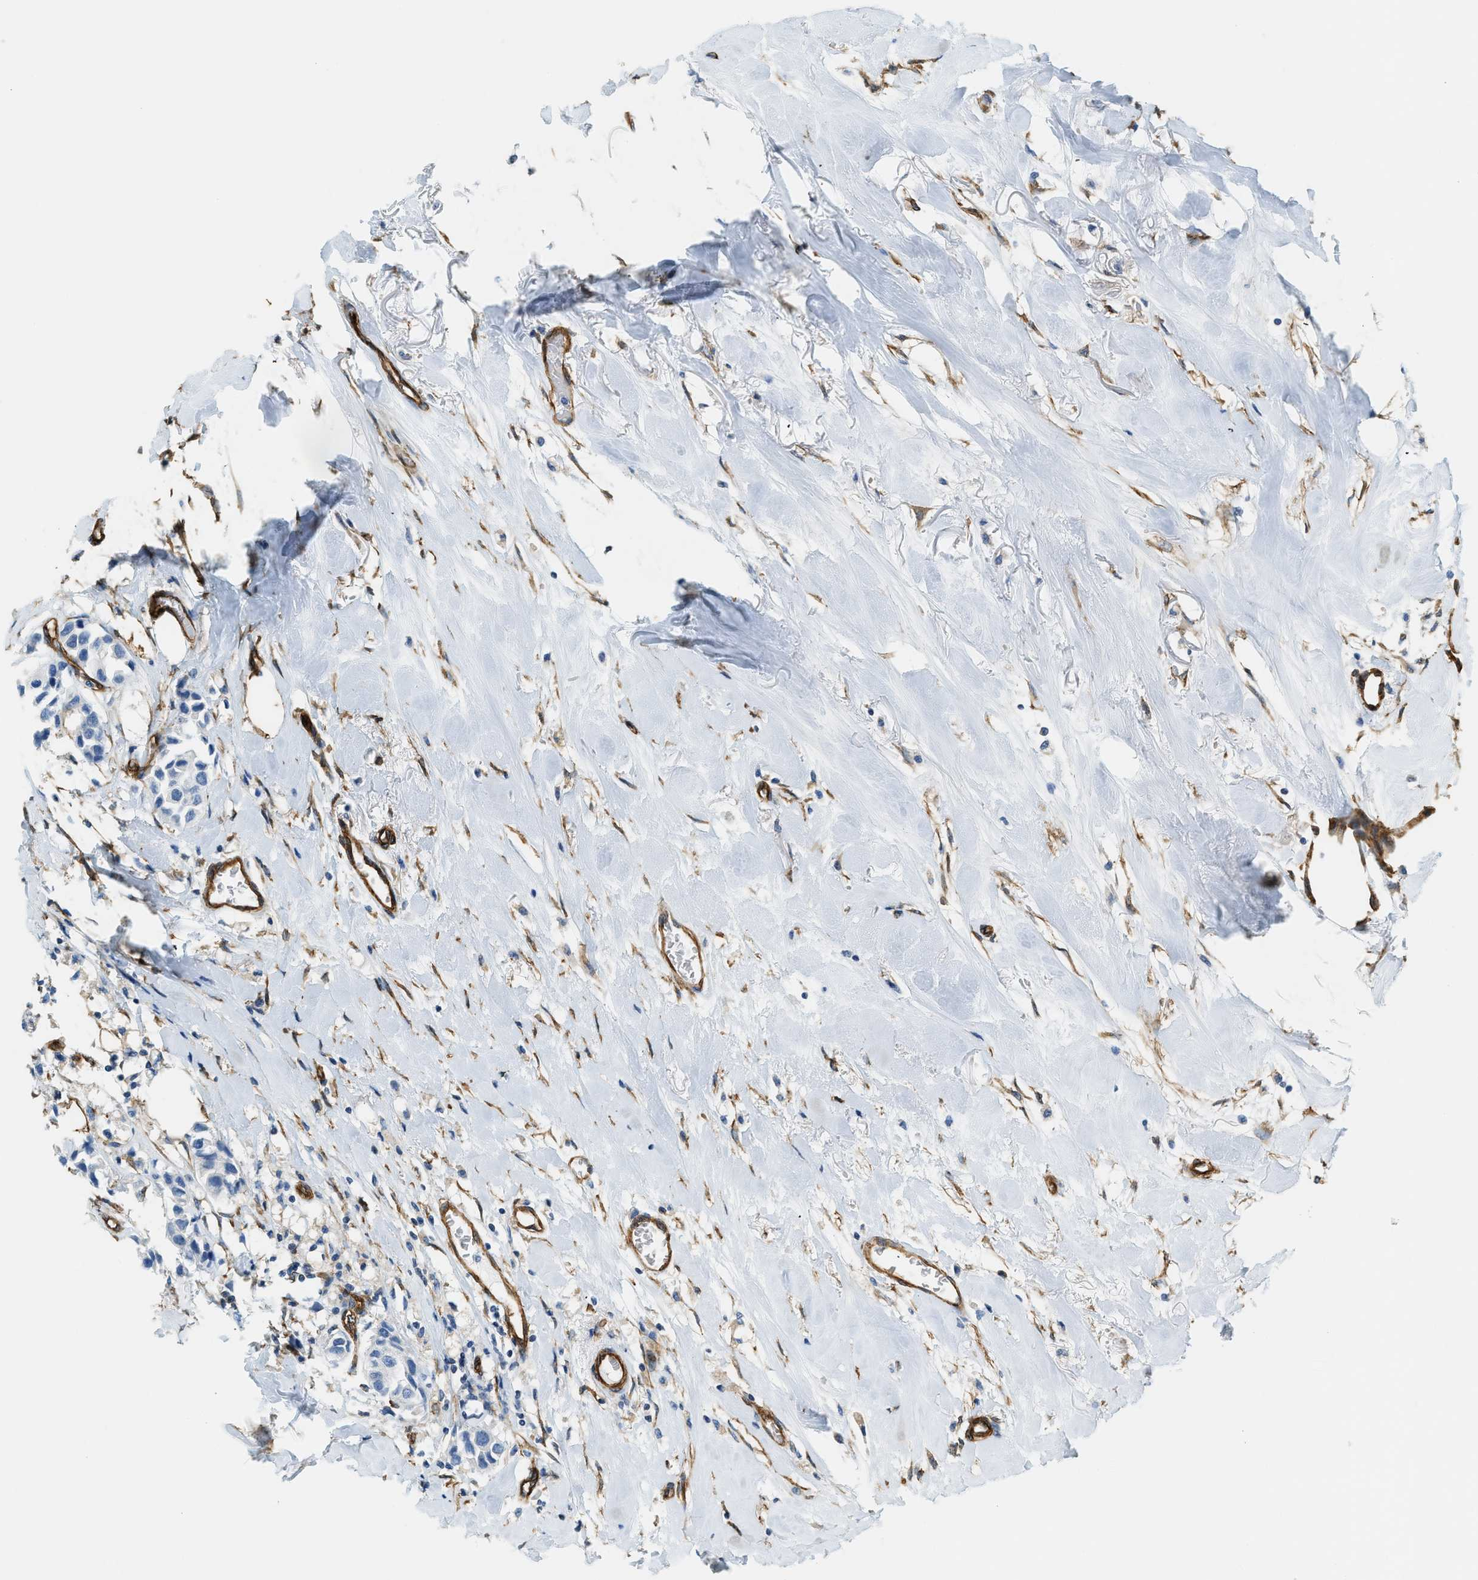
{"staining": {"intensity": "negative", "quantity": "none", "location": "none"}, "tissue": "breast cancer", "cell_type": "Tumor cells", "image_type": "cancer", "snomed": [{"axis": "morphology", "description": "Duct carcinoma"}, {"axis": "topography", "description": "Breast"}], "caption": "Breast cancer (infiltrating ductal carcinoma) was stained to show a protein in brown. There is no significant positivity in tumor cells.", "gene": "TMEM43", "patient": {"sex": "female", "age": 80}}